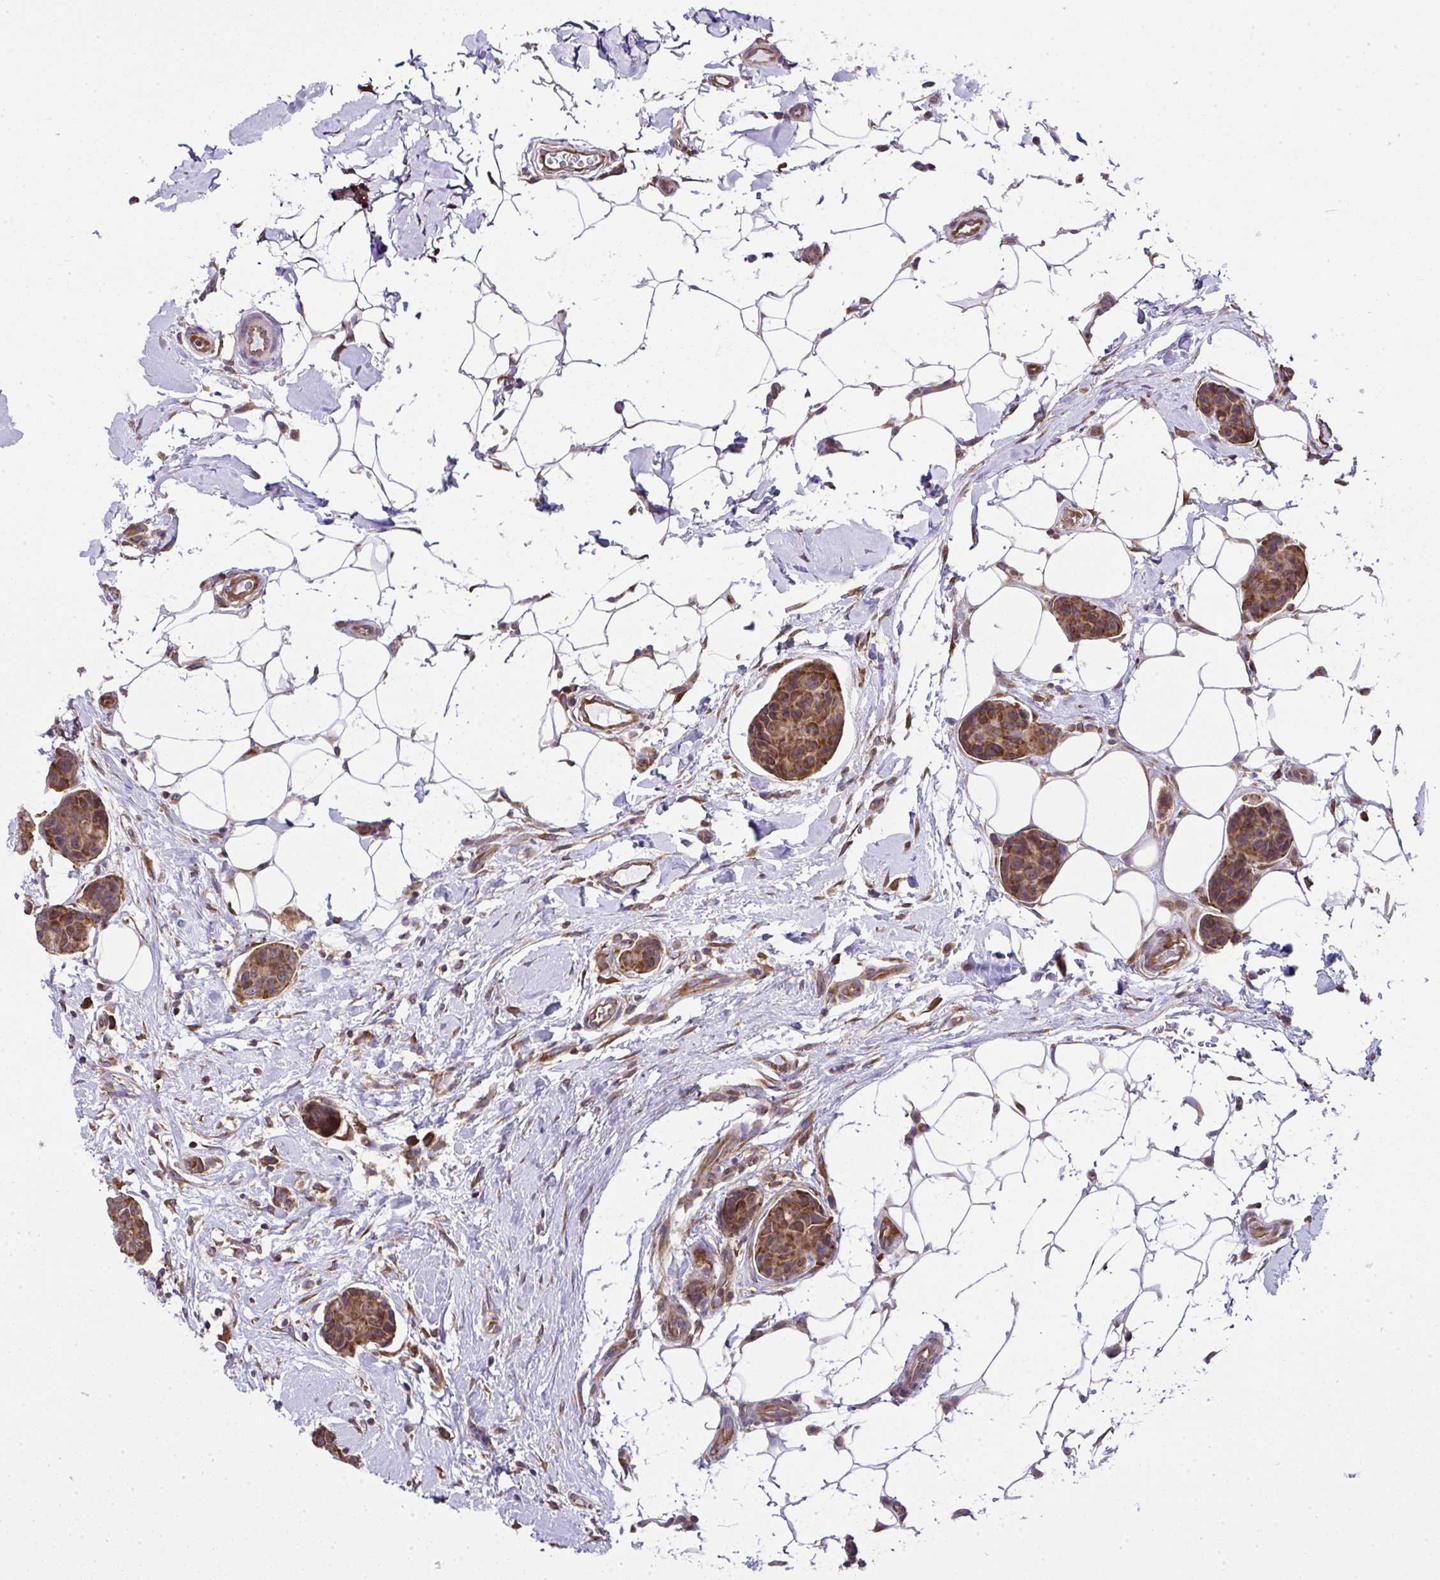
{"staining": {"intensity": "strong", "quantity": ">75%", "location": "cytoplasmic/membranous"}, "tissue": "breast cancer", "cell_type": "Tumor cells", "image_type": "cancer", "snomed": [{"axis": "morphology", "description": "Duct carcinoma"}, {"axis": "topography", "description": "Breast"}, {"axis": "topography", "description": "Lymph node"}], "caption": "Approximately >75% of tumor cells in human breast cancer show strong cytoplasmic/membranous protein positivity as visualized by brown immunohistochemical staining.", "gene": "RPS7", "patient": {"sex": "female", "age": 80}}